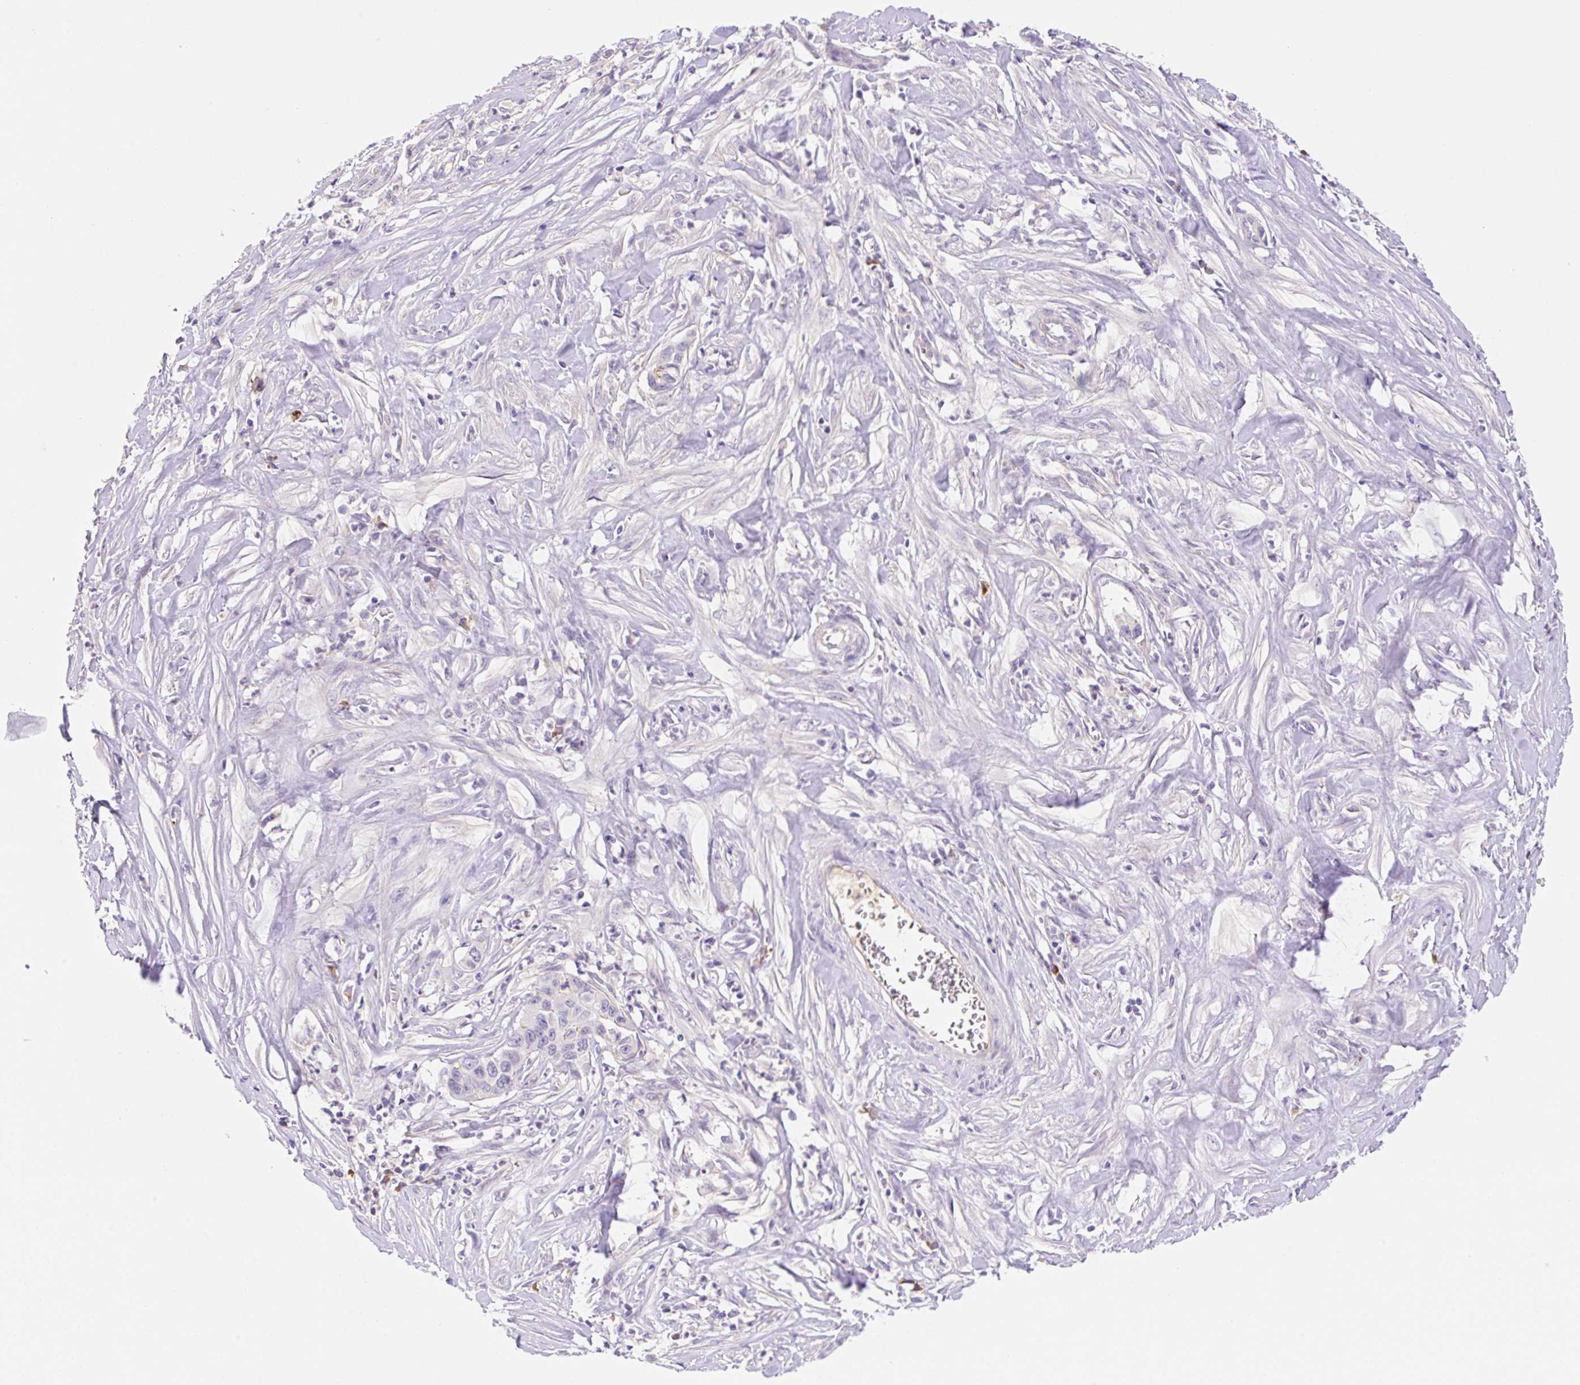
{"staining": {"intensity": "negative", "quantity": "none", "location": "none"}, "tissue": "pancreatic cancer", "cell_type": "Tumor cells", "image_type": "cancer", "snomed": [{"axis": "morphology", "description": "Adenocarcinoma, NOS"}, {"axis": "topography", "description": "Pancreas"}], "caption": "Pancreatic cancer stained for a protein using immunohistochemistry exhibits no positivity tumor cells.", "gene": "DENND5A", "patient": {"sex": "male", "age": 73}}